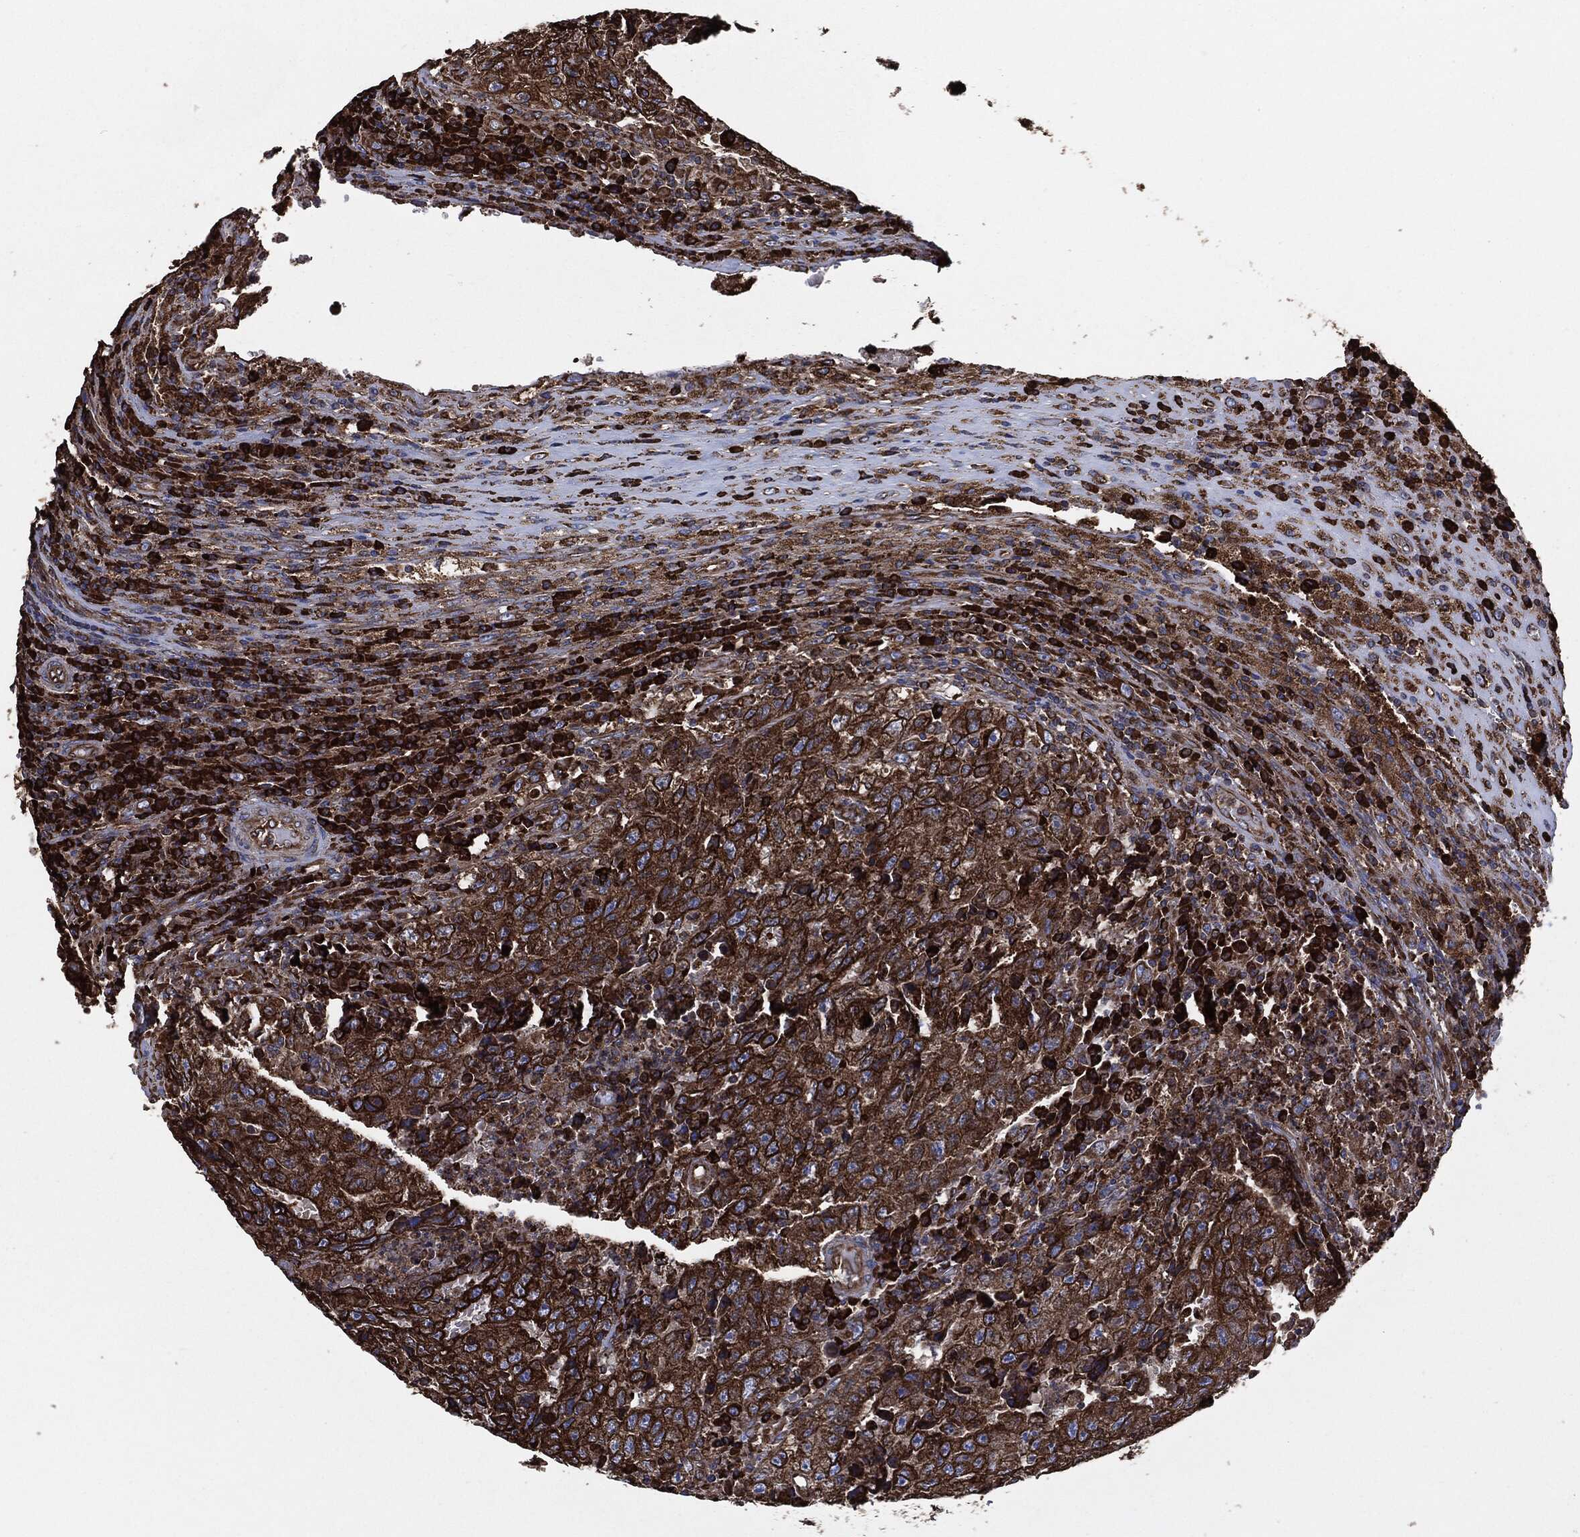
{"staining": {"intensity": "strong", "quantity": ">75%", "location": "cytoplasmic/membranous"}, "tissue": "testis cancer", "cell_type": "Tumor cells", "image_type": "cancer", "snomed": [{"axis": "morphology", "description": "Necrosis, NOS"}, {"axis": "morphology", "description": "Carcinoma, Embryonal, NOS"}, {"axis": "topography", "description": "Testis"}], "caption": "Protein staining shows strong cytoplasmic/membranous staining in approximately >75% of tumor cells in testis embryonal carcinoma.", "gene": "AMFR", "patient": {"sex": "male", "age": 19}}